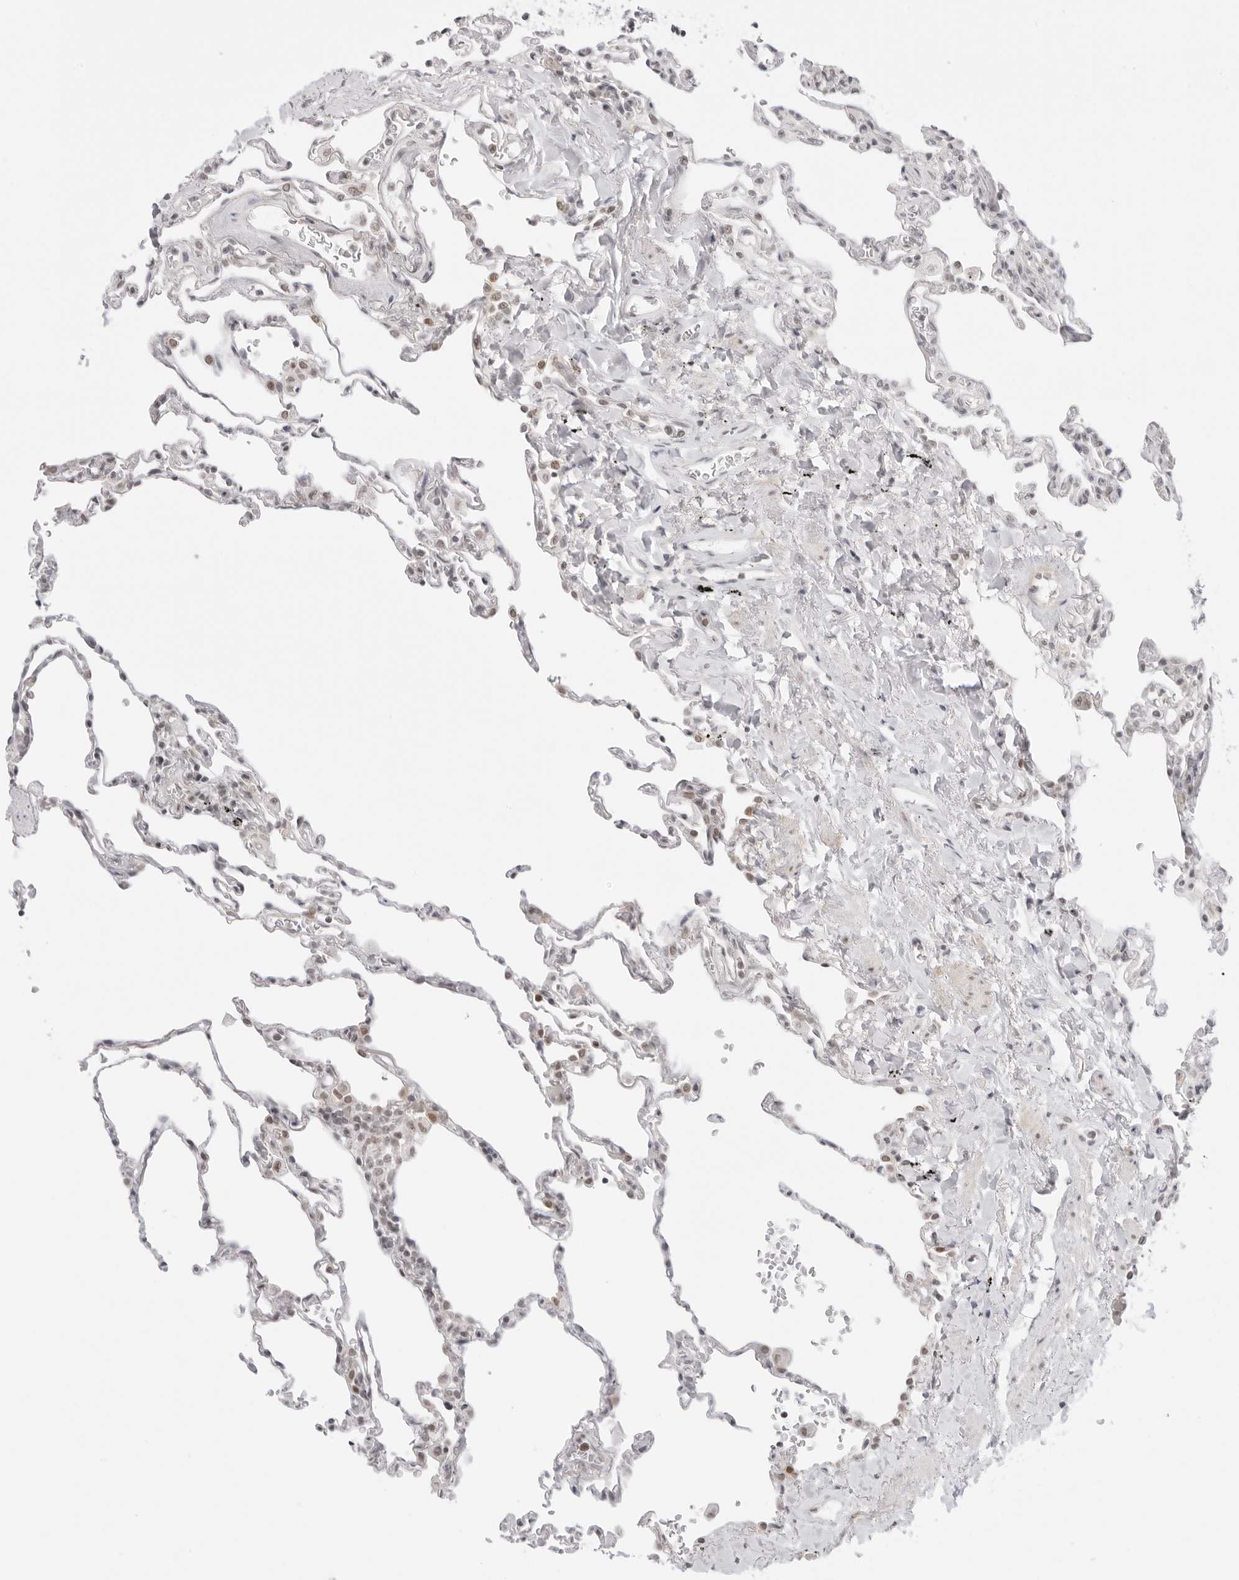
{"staining": {"intensity": "weak", "quantity": "<25%", "location": "nuclear"}, "tissue": "lung", "cell_type": "Alveolar cells", "image_type": "normal", "snomed": [{"axis": "morphology", "description": "Normal tissue, NOS"}, {"axis": "topography", "description": "Lung"}], "caption": "Alveolar cells show no significant staining in unremarkable lung. Nuclei are stained in blue.", "gene": "TCIM", "patient": {"sex": "male", "age": 59}}